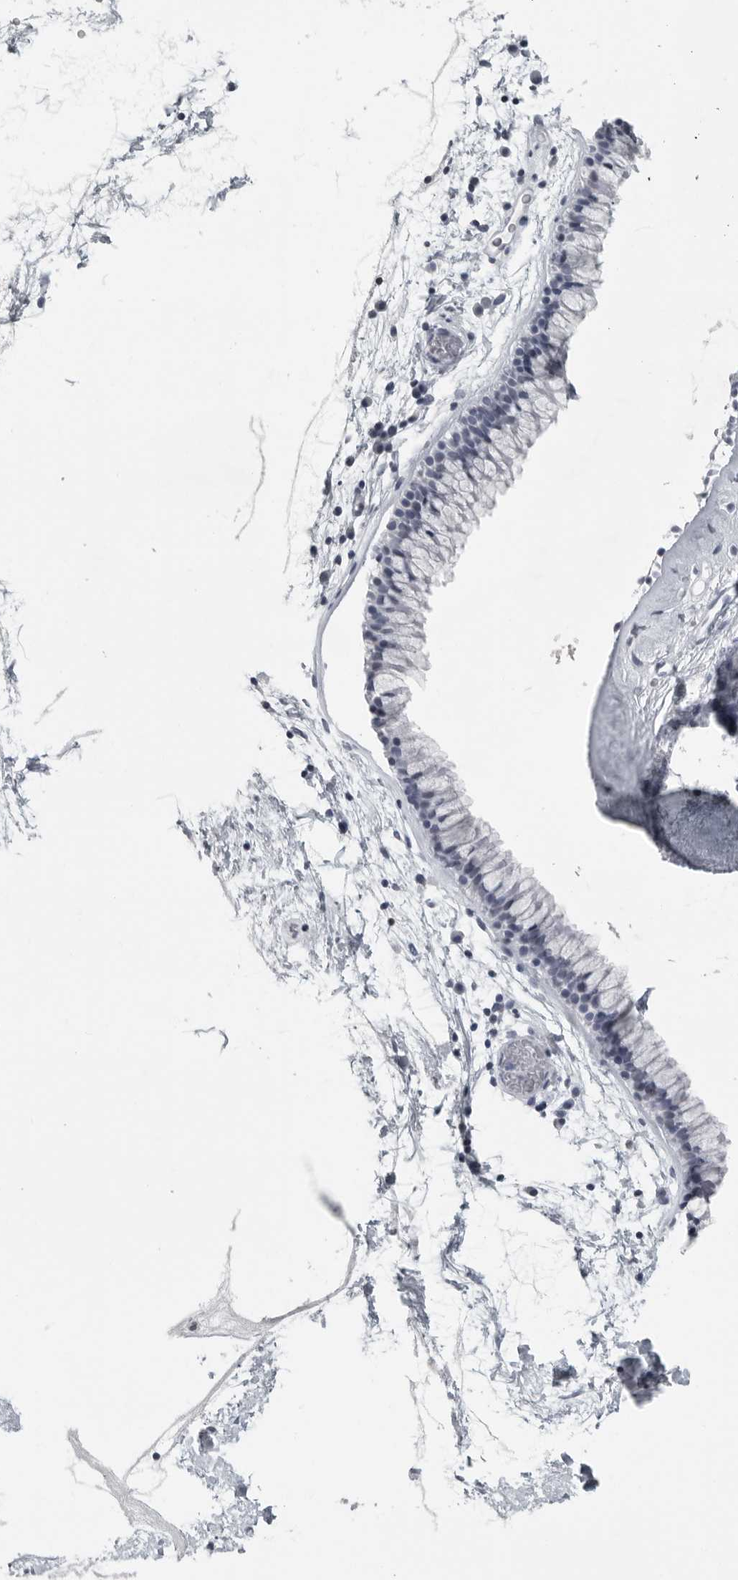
{"staining": {"intensity": "negative", "quantity": "none", "location": "none"}, "tissue": "nasopharynx", "cell_type": "Respiratory epithelial cells", "image_type": "normal", "snomed": [{"axis": "morphology", "description": "Normal tissue, NOS"}, {"axis": "morphology", "description": "Inflammation, NOS"}, {"axis": "topography", "description": "Nasopharynx"}], "caption": "Human nasopharynx stained for a protein using immunohistochemistry (IHC) reveals no positivity in respiratory epithelial cells.", "gene": "SATB2", "patient": {"sex": "male", "age": 48}}